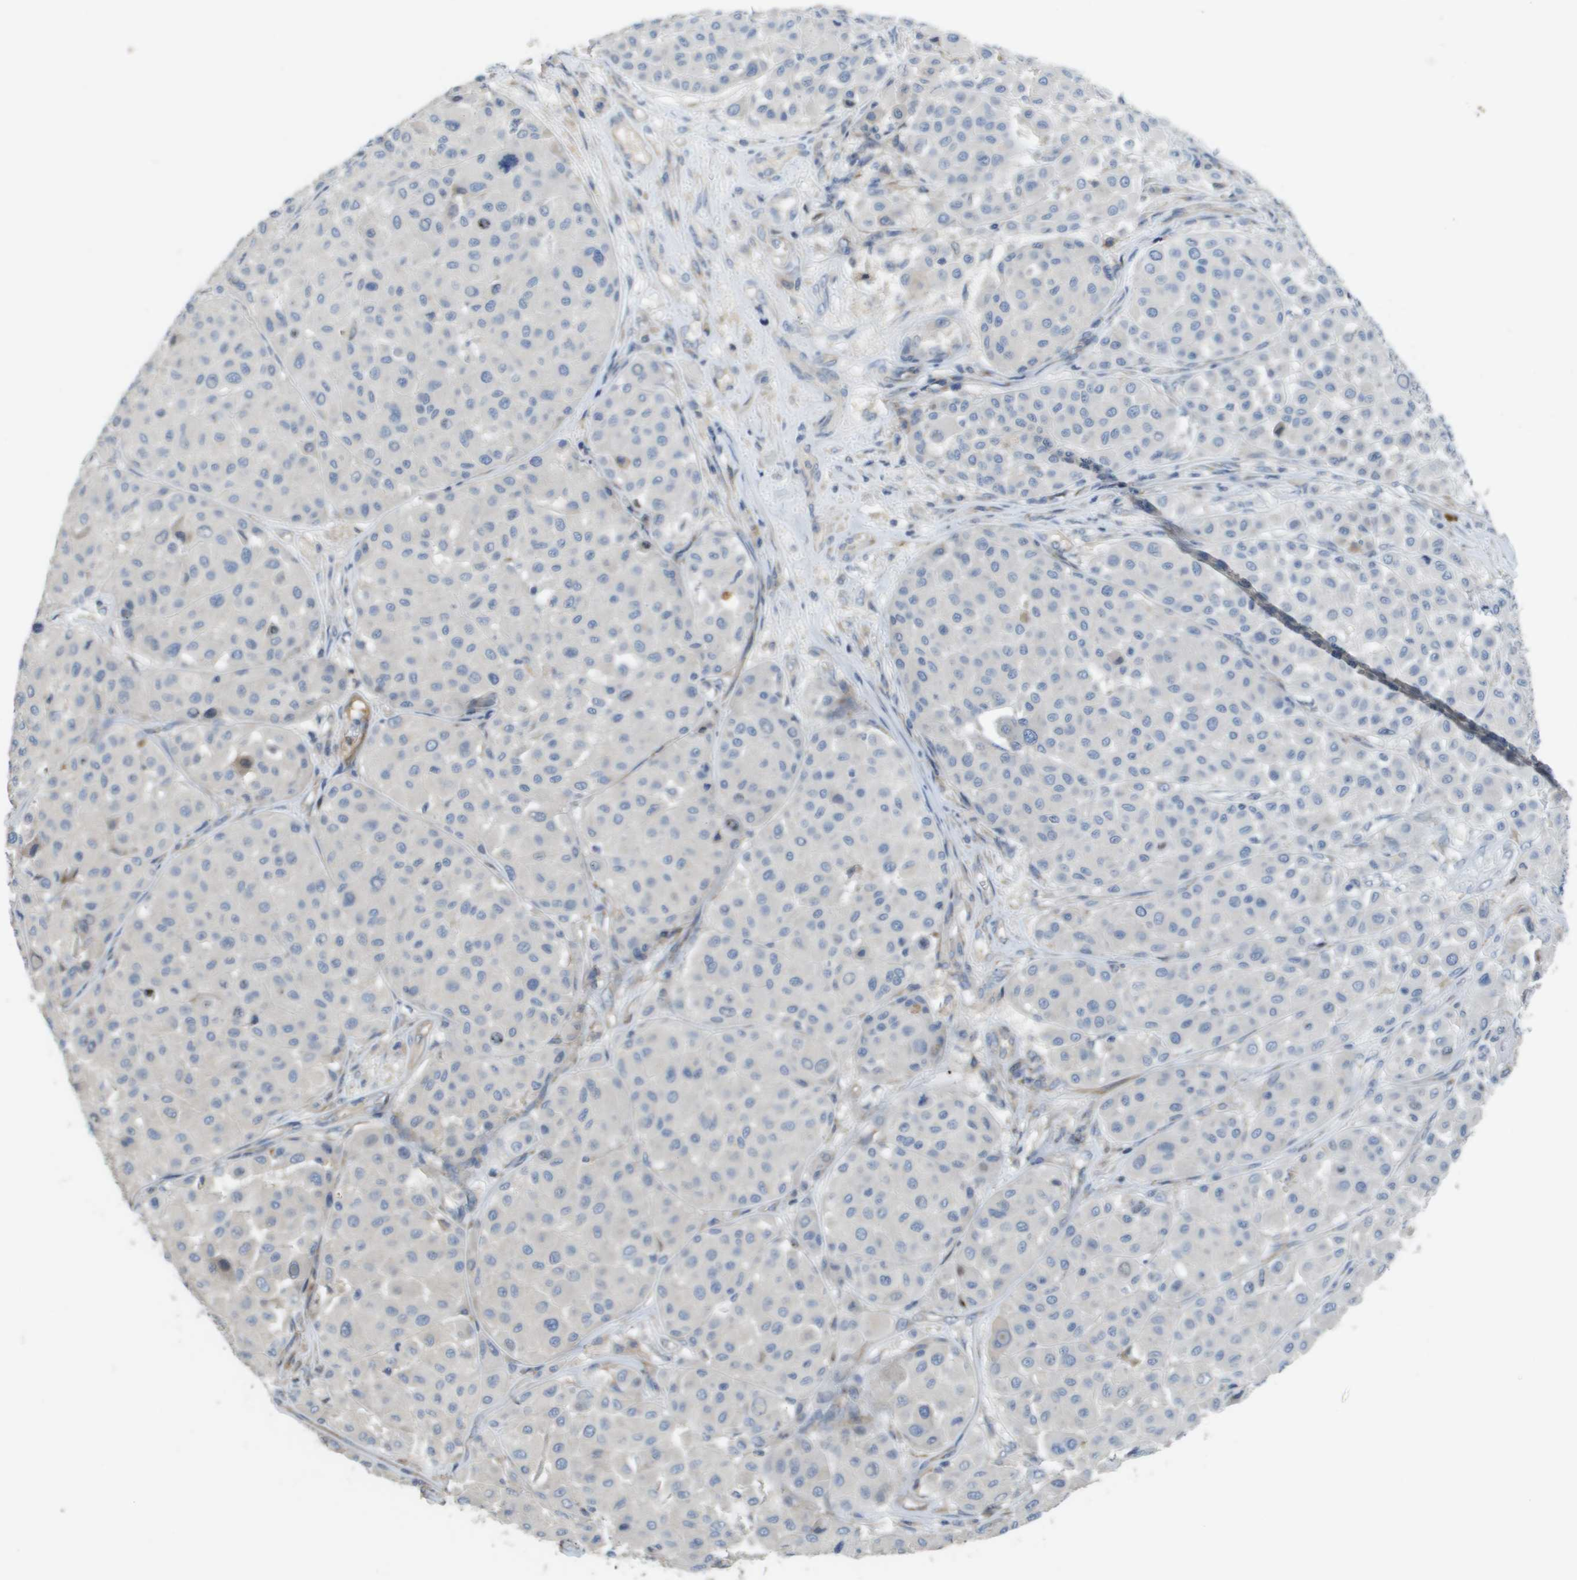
{"staining": {"intensity": "negative", "quantity": "none", "location": "none"}, "tissue": "melanoma", "cell_type": "Tumor cells", "image_type": "cancer", "snomed": [{"axis": "morphology", "description": "Malignant melanoma, Metastatic site"}, {"axis": "topography", "description": "Soft tissue"}], "caption": "IHC image of human malignant melanoma (metastatic site) stained for a protein (brown), which demonstrates no expression in tumor cells.", "gene": "CASP10", "patient": {"sex": "male", "age": 41}}